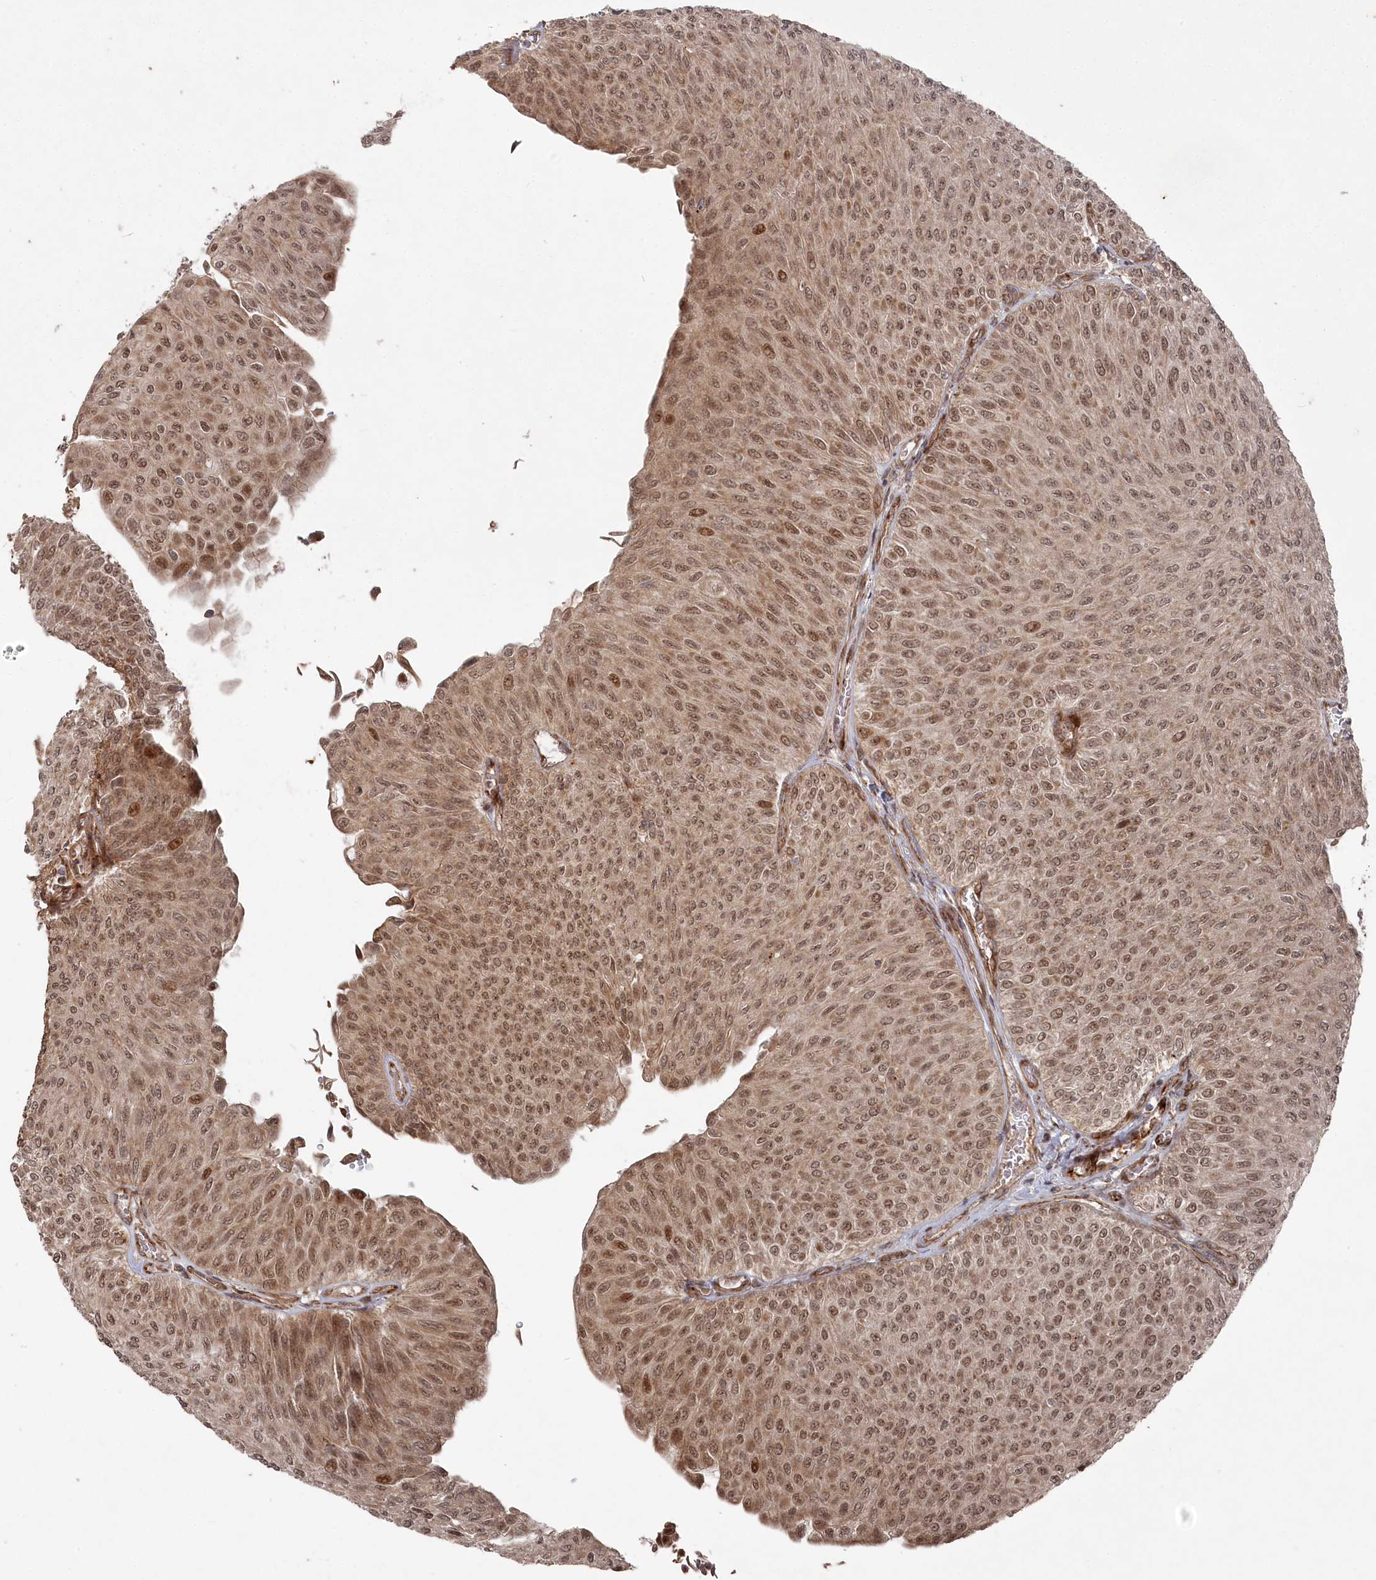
{"staining": {"intensity": "moderate", "quantity": ">75%", "location": "cytoplasmic/membranous,nuclear"}, "tissue": "urothelial cancer", "cell_type": "Tumor cells", "image_type": "cancer", "snomed": [{"axis": "morphology", "description": "Urothelial carcinoma, Low grade"}, {"axis": "topography", "description": "Urinary bladder"}], "caption": "Urothelial cancer stained with immunohistochemistry shows moderate cytoplasmic/membranous and nuclear expression in approximately >75% of tumor cells.", "gene": "POLR3A", "patient": {"sex": "male", "age": 78}}